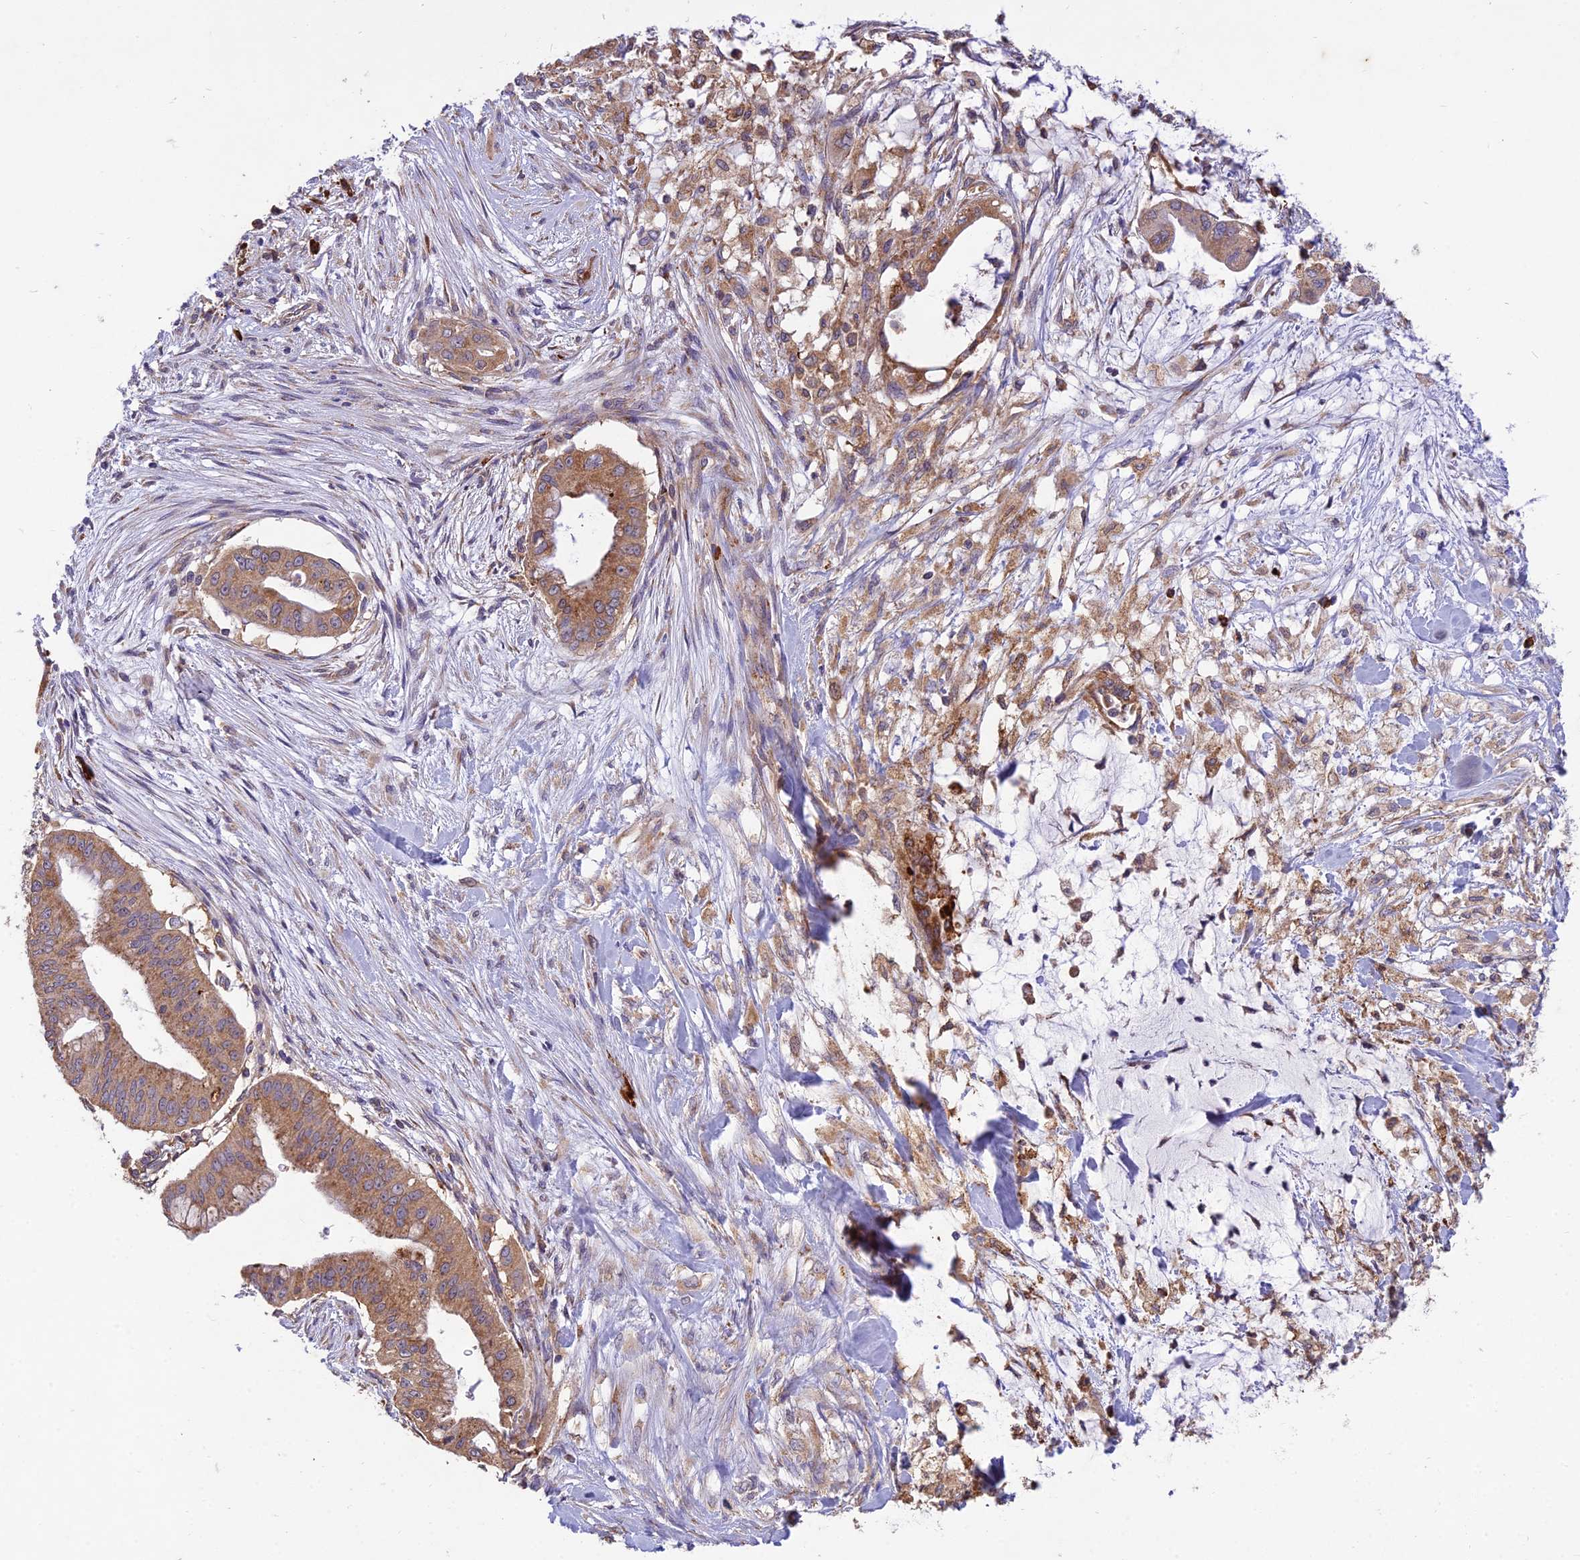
{"staining": {"intensity": "moderate", "quantity": ">75%", "location": "cytoplasmic/membranous"}, "tissue": "pancreatic cancer", "cell_type": "Tumor cells", "image_type": "cancer", "snomed": [{"axis": "morphology", "description": "Adenocarcinoma, NOS"}, {"axis": "topography", "description": "Pancreas"}], "caption": "Tumor cells display medium levels of moderate cytoplasmic/membranous expression in about >75% of cells in human pancreatic adenocarcinoma.", "gene": "NXNL2", "patient": {"sex": "male", "age": 46}}